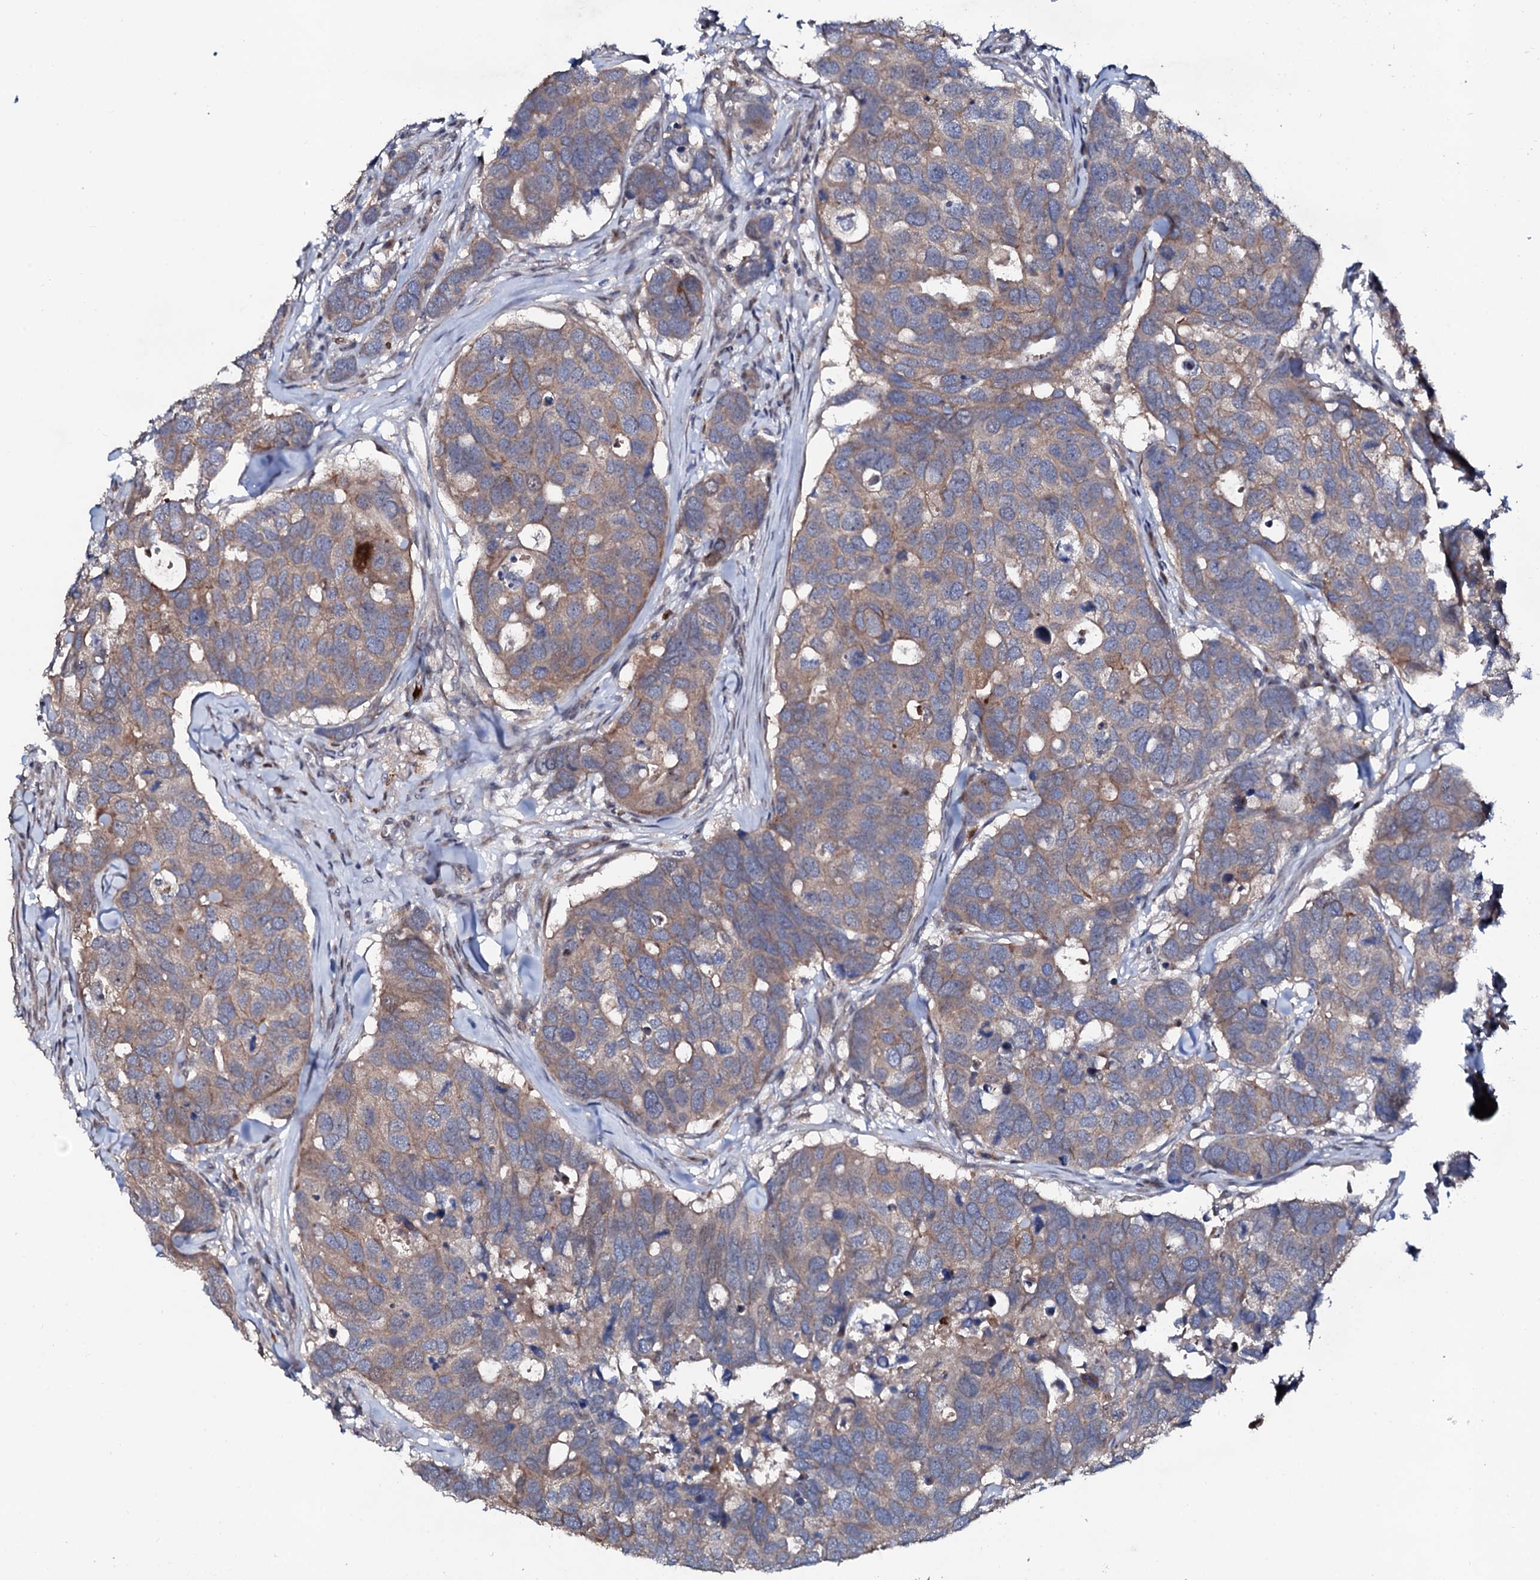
{"staining": {"intensity": "moderate", "quantity": "25%-75%", "location": "cytoplasmic/membranous"}, "tissue": "breast cancer", "cell_type": "Tumor cells", "image_type": "cancer", "snomed": [{"axis": "morphology", "description": "Duct carcinoma"}, {"axis": "topography", "description": "Breast"}], "caption": "Breast cancer (invasive ductal carcinoma) tissue reveals moderate cytoplasmic/membranous expression in about 25%-75% of tumor cells", "gene": "COG6", "patient": {"sex": "female", "age": 83}}